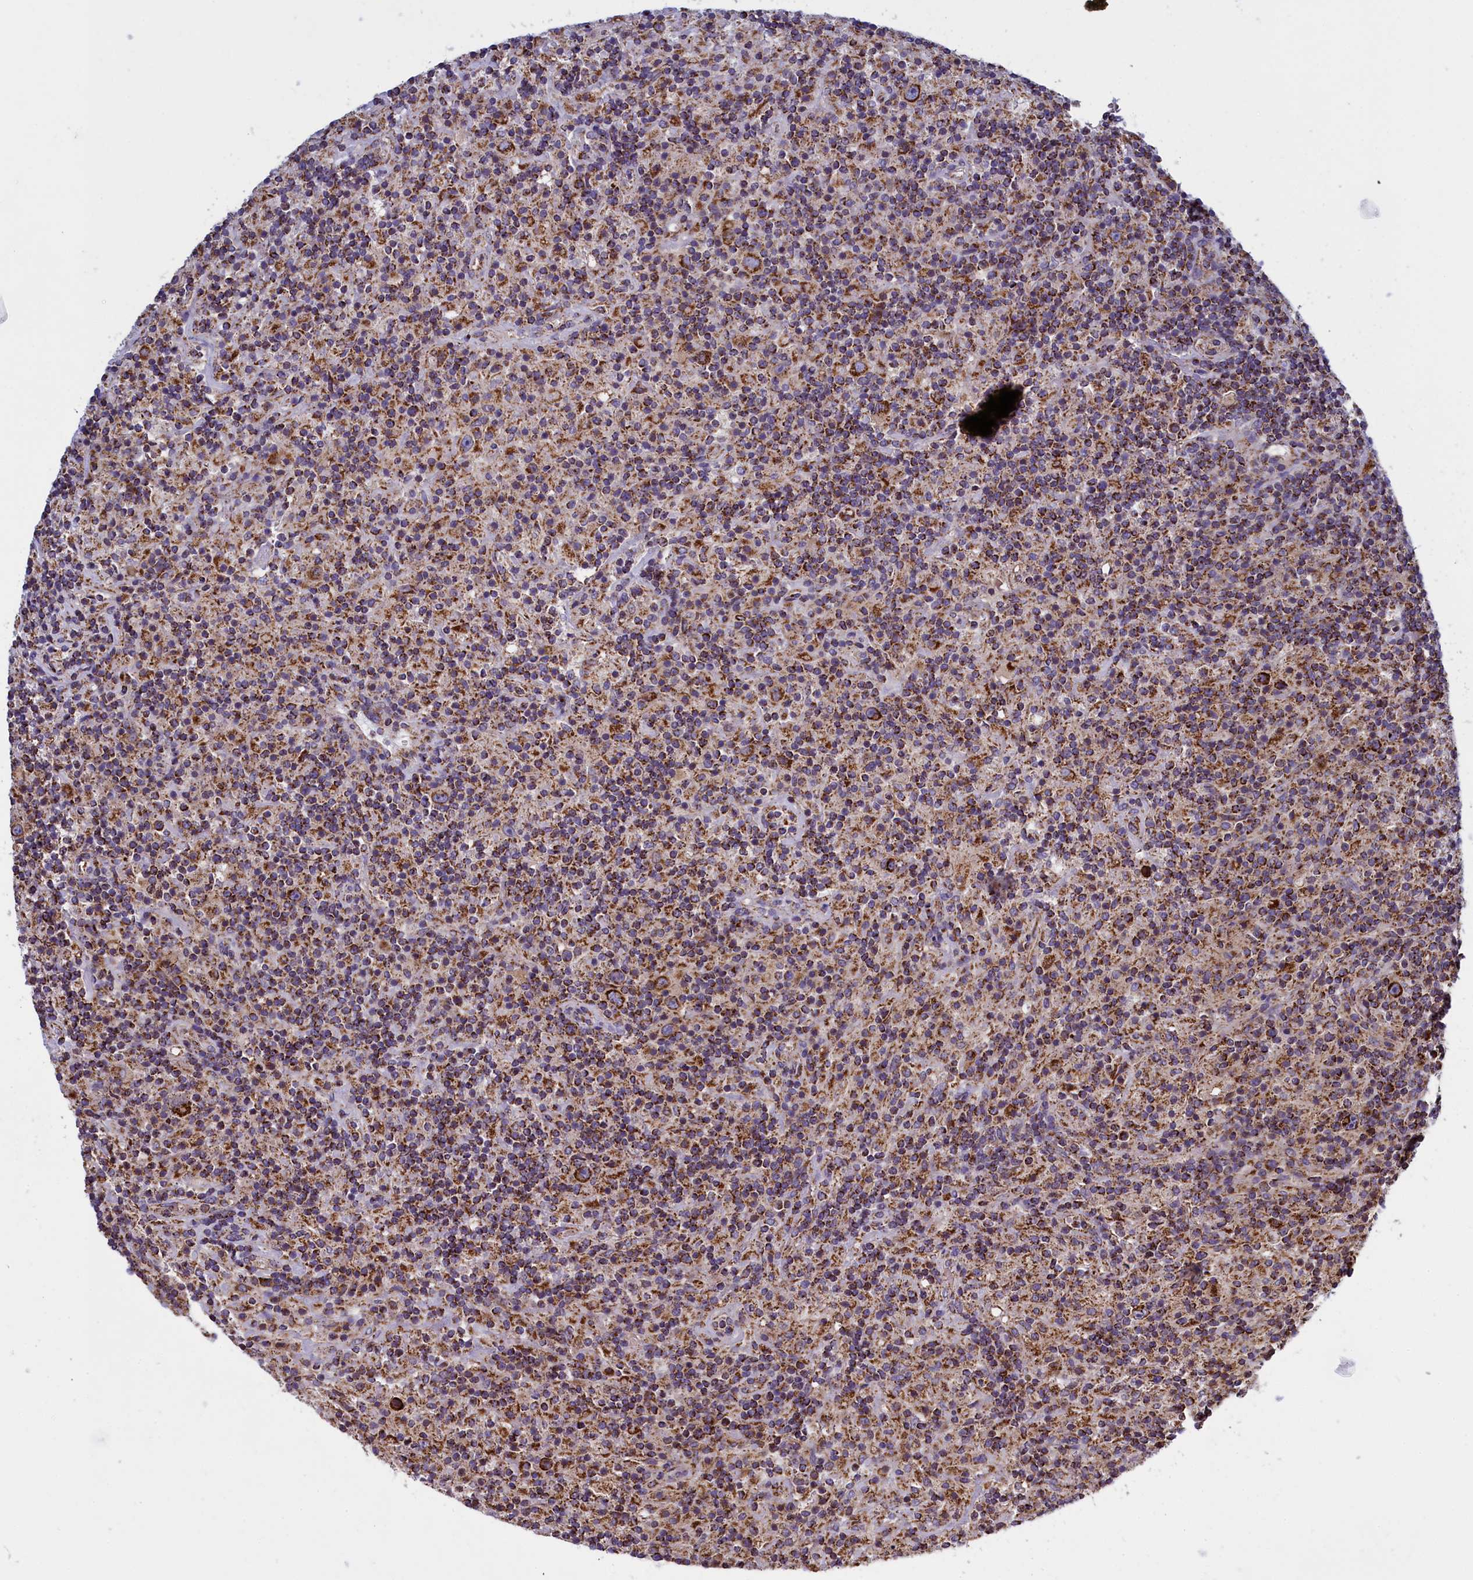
{"staining": {"intensity": "strong", "quantity": ">75%", "location": "cytoplasmic/membranous"}, "tissue": "lymphoma", "cell_type": "Tumor cells", "image_type": "cancer", "snomed": [{"axis": "morphology", "description": "Hodgkin's disease, NOS"}, {"axis": "topography", "description": "Lymph node"}], "caption": "Strong cytoplasmic/membranous staining for a protein is appreciated in approximately >75% of tumor cells of Hodgkin's disease using immunohistochemistry.", "gene": "IFT122", "patient": {"sex": "male", "age": 70}}